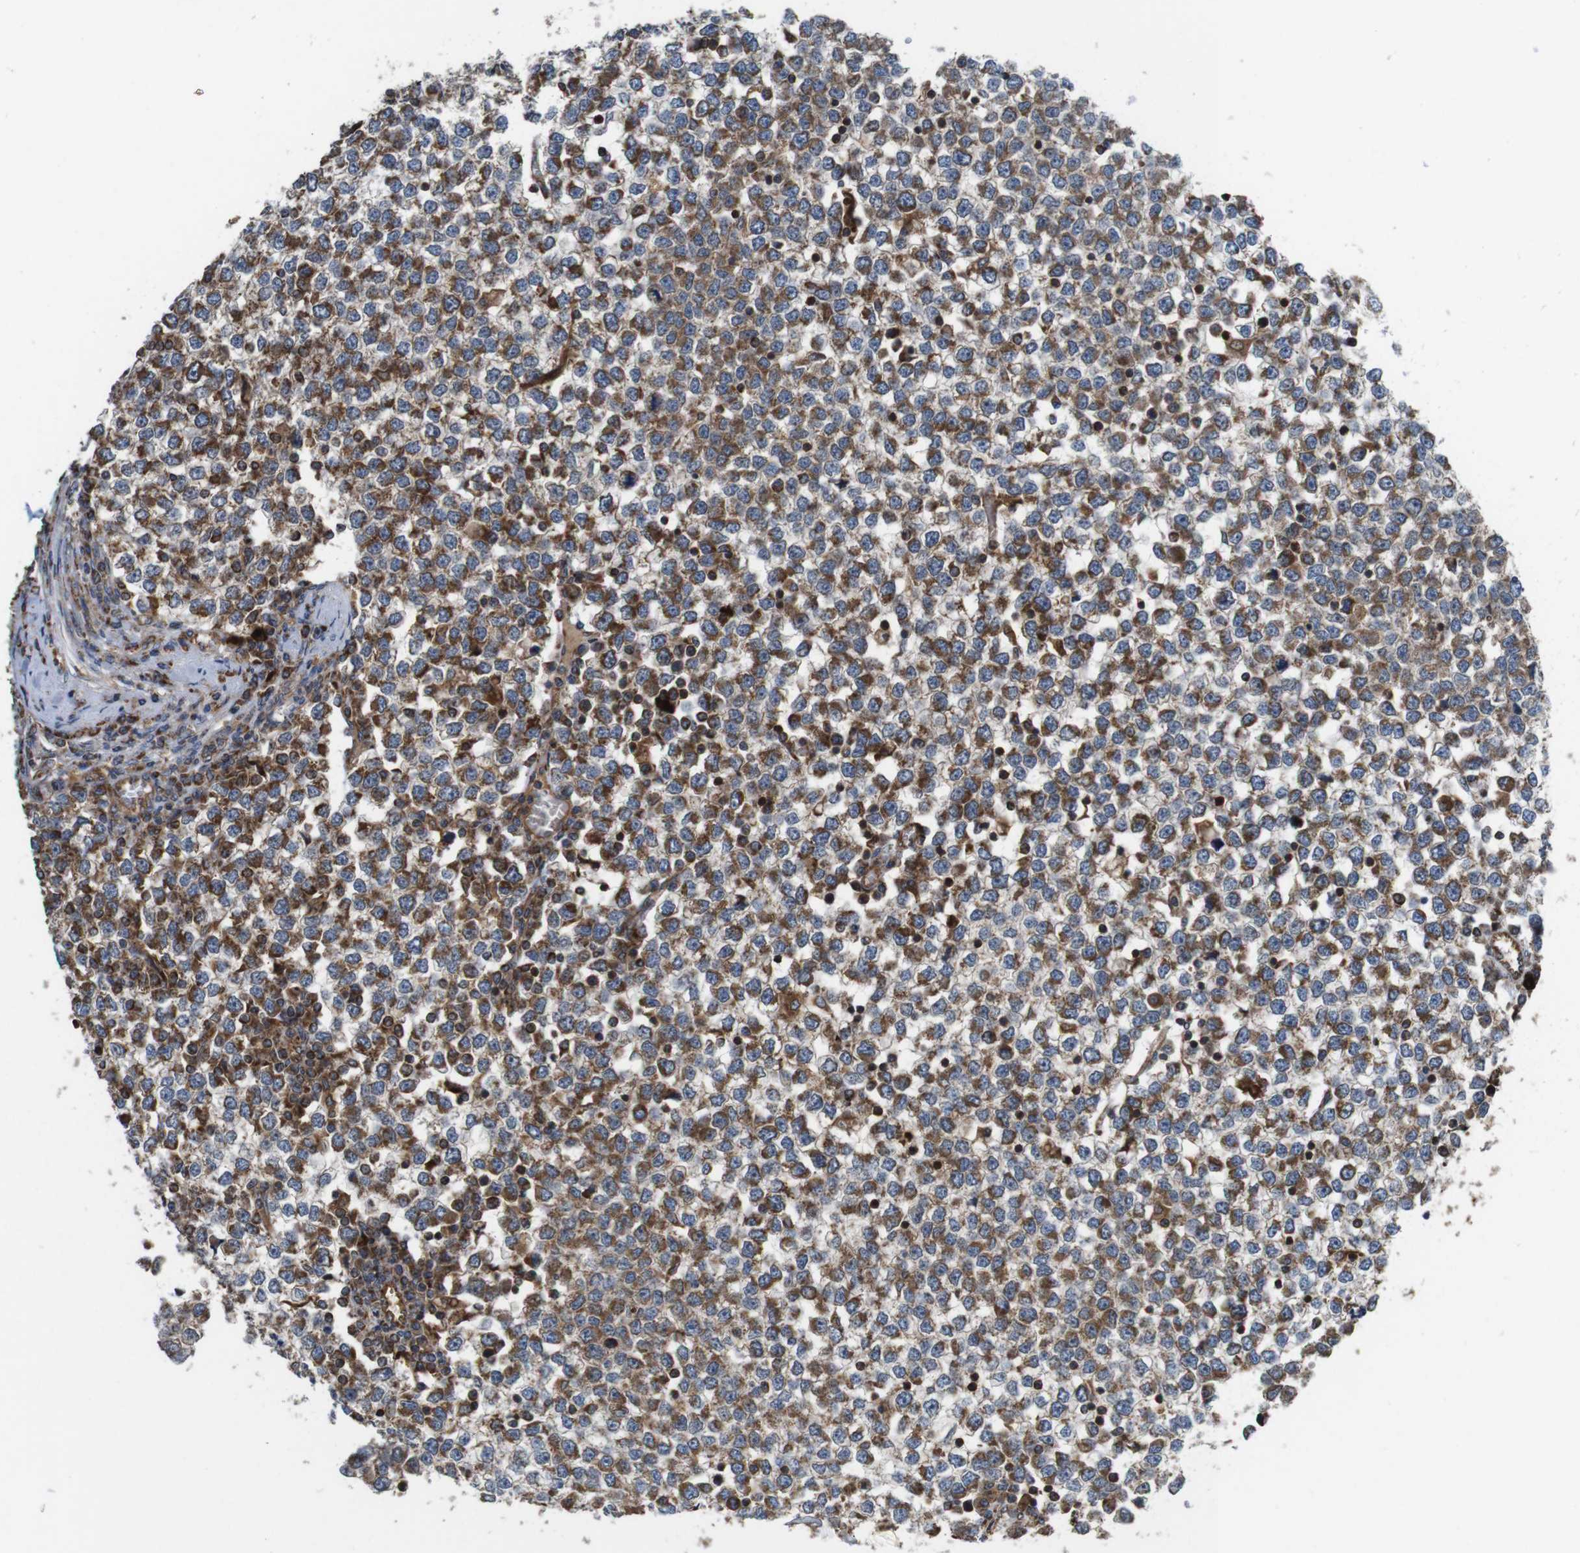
{"staining": {"intensity": "moderate", "quantity": "25%-75%", "location": "cytoplasmic/membranous"}, "tissue": "testis cancer", "cell_type": "Tumor cells", "image_type": "cancer", "snomed": [{"axis": "morphology", "description": "Seminoma, NOS"}, {"axis": "topography", "description": "Testis"}], "caption": "A brown stain highlights moderate cytoplasmic/membranous positivity of a protein in human seminoma (testis) tumor cells.", "gene": "HK1", "patient": {"sex": "male", "age": 65}}